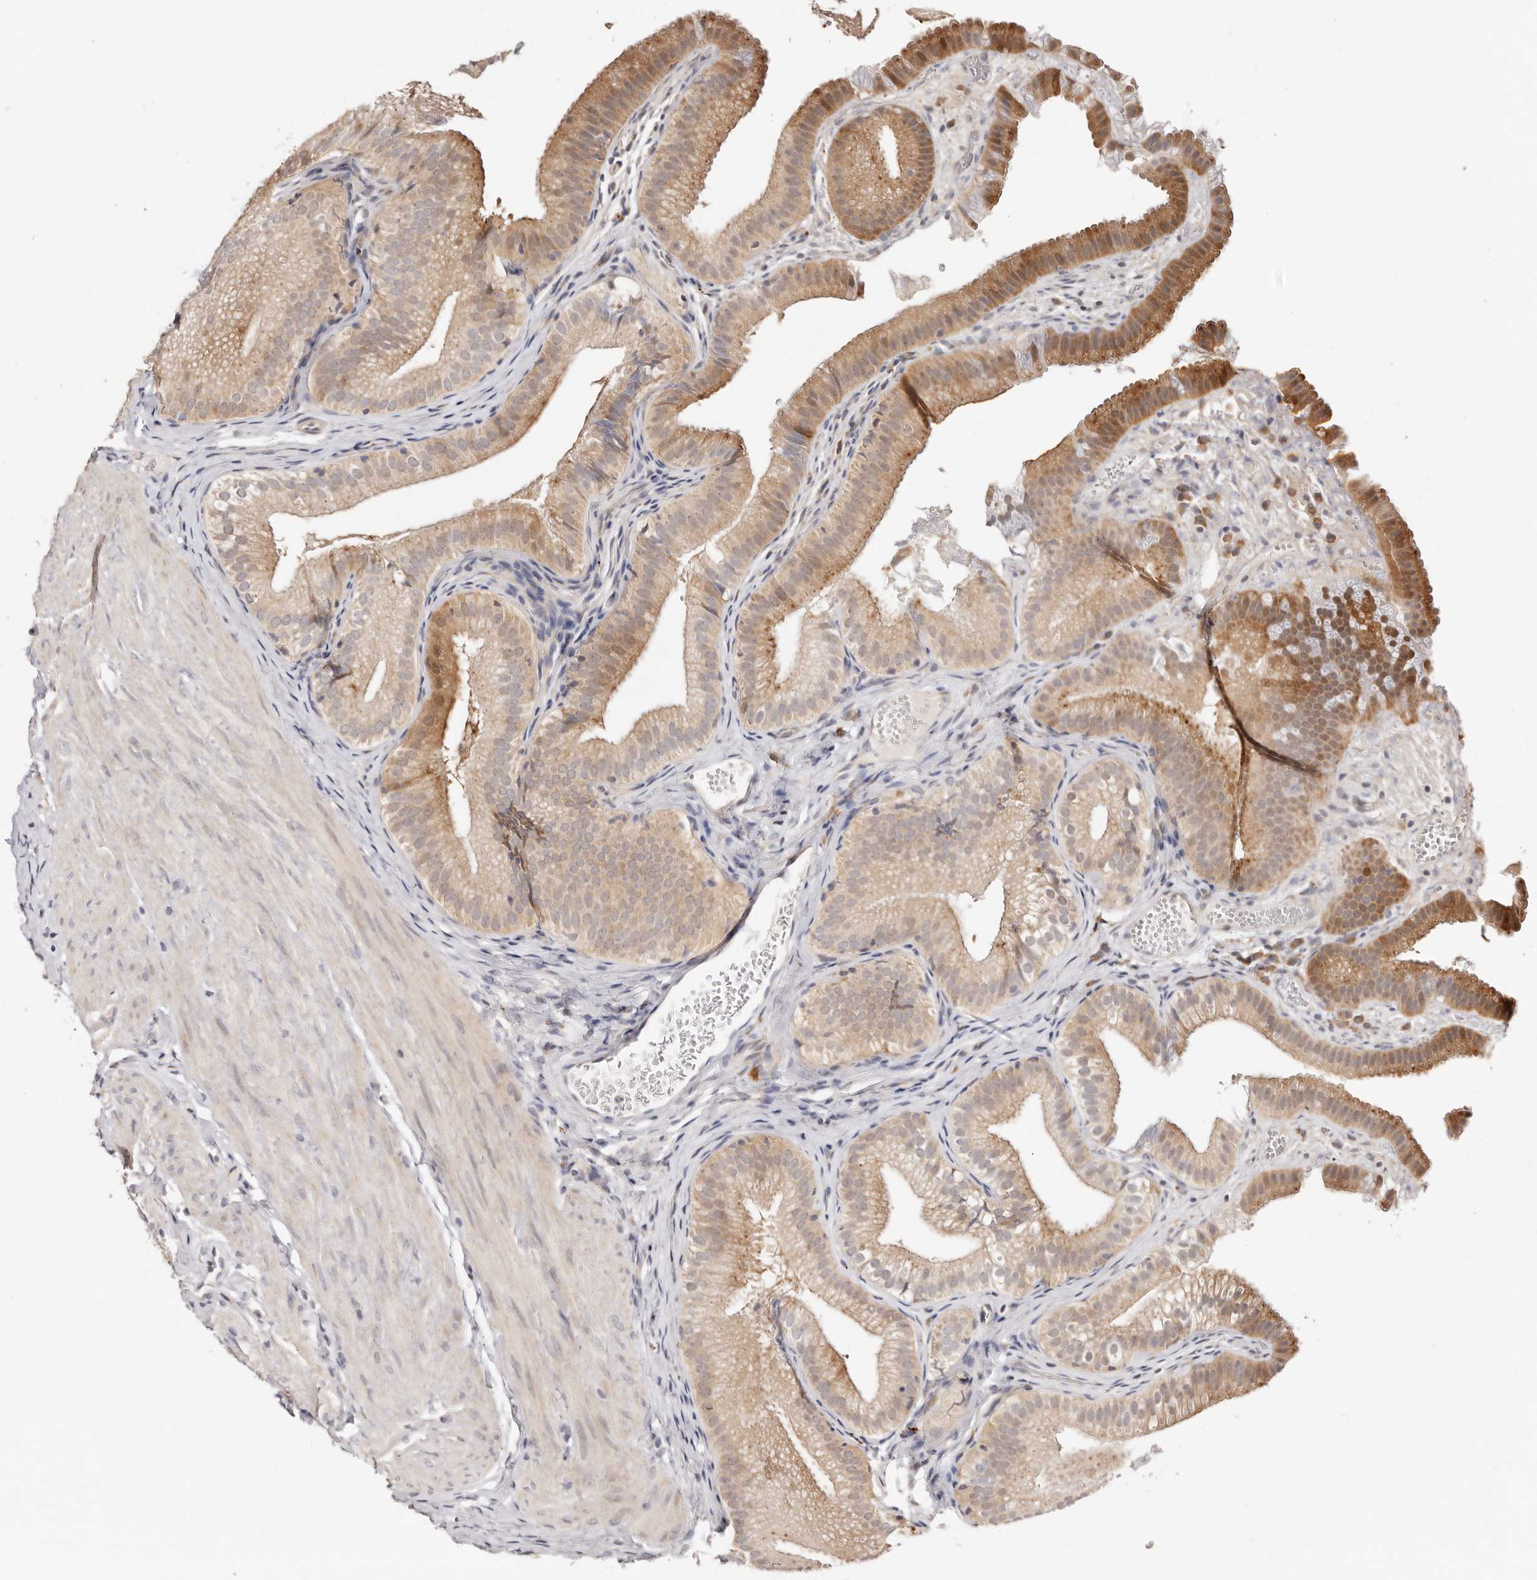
{"staining": {"intensity": "moderate", "quantity": ">75%", "location": "cytoplasmic/membranous,nuclear"}, "tissue": "gallbladder", "cell_type": "Glandular cells", "image_type": "normal", "snomed": [{"axis": "morphology", "description": "Normal tissue, NOS"}, {"axis": "topography", "description": "Gallbladder"}], "caption": "A medium amount of moderate cytoplasmic/membranous,nuclear positivity is present in approximately >75% of glandular cells in benign gallbladder. The staining was performed using DAB to visualize the protein expression in brown, while the nuclei were stained in blue with hematoxylin (Magnification: 20x).", "gene": "BCL2L15", "patient": {"sex": "female", "age": 30}}